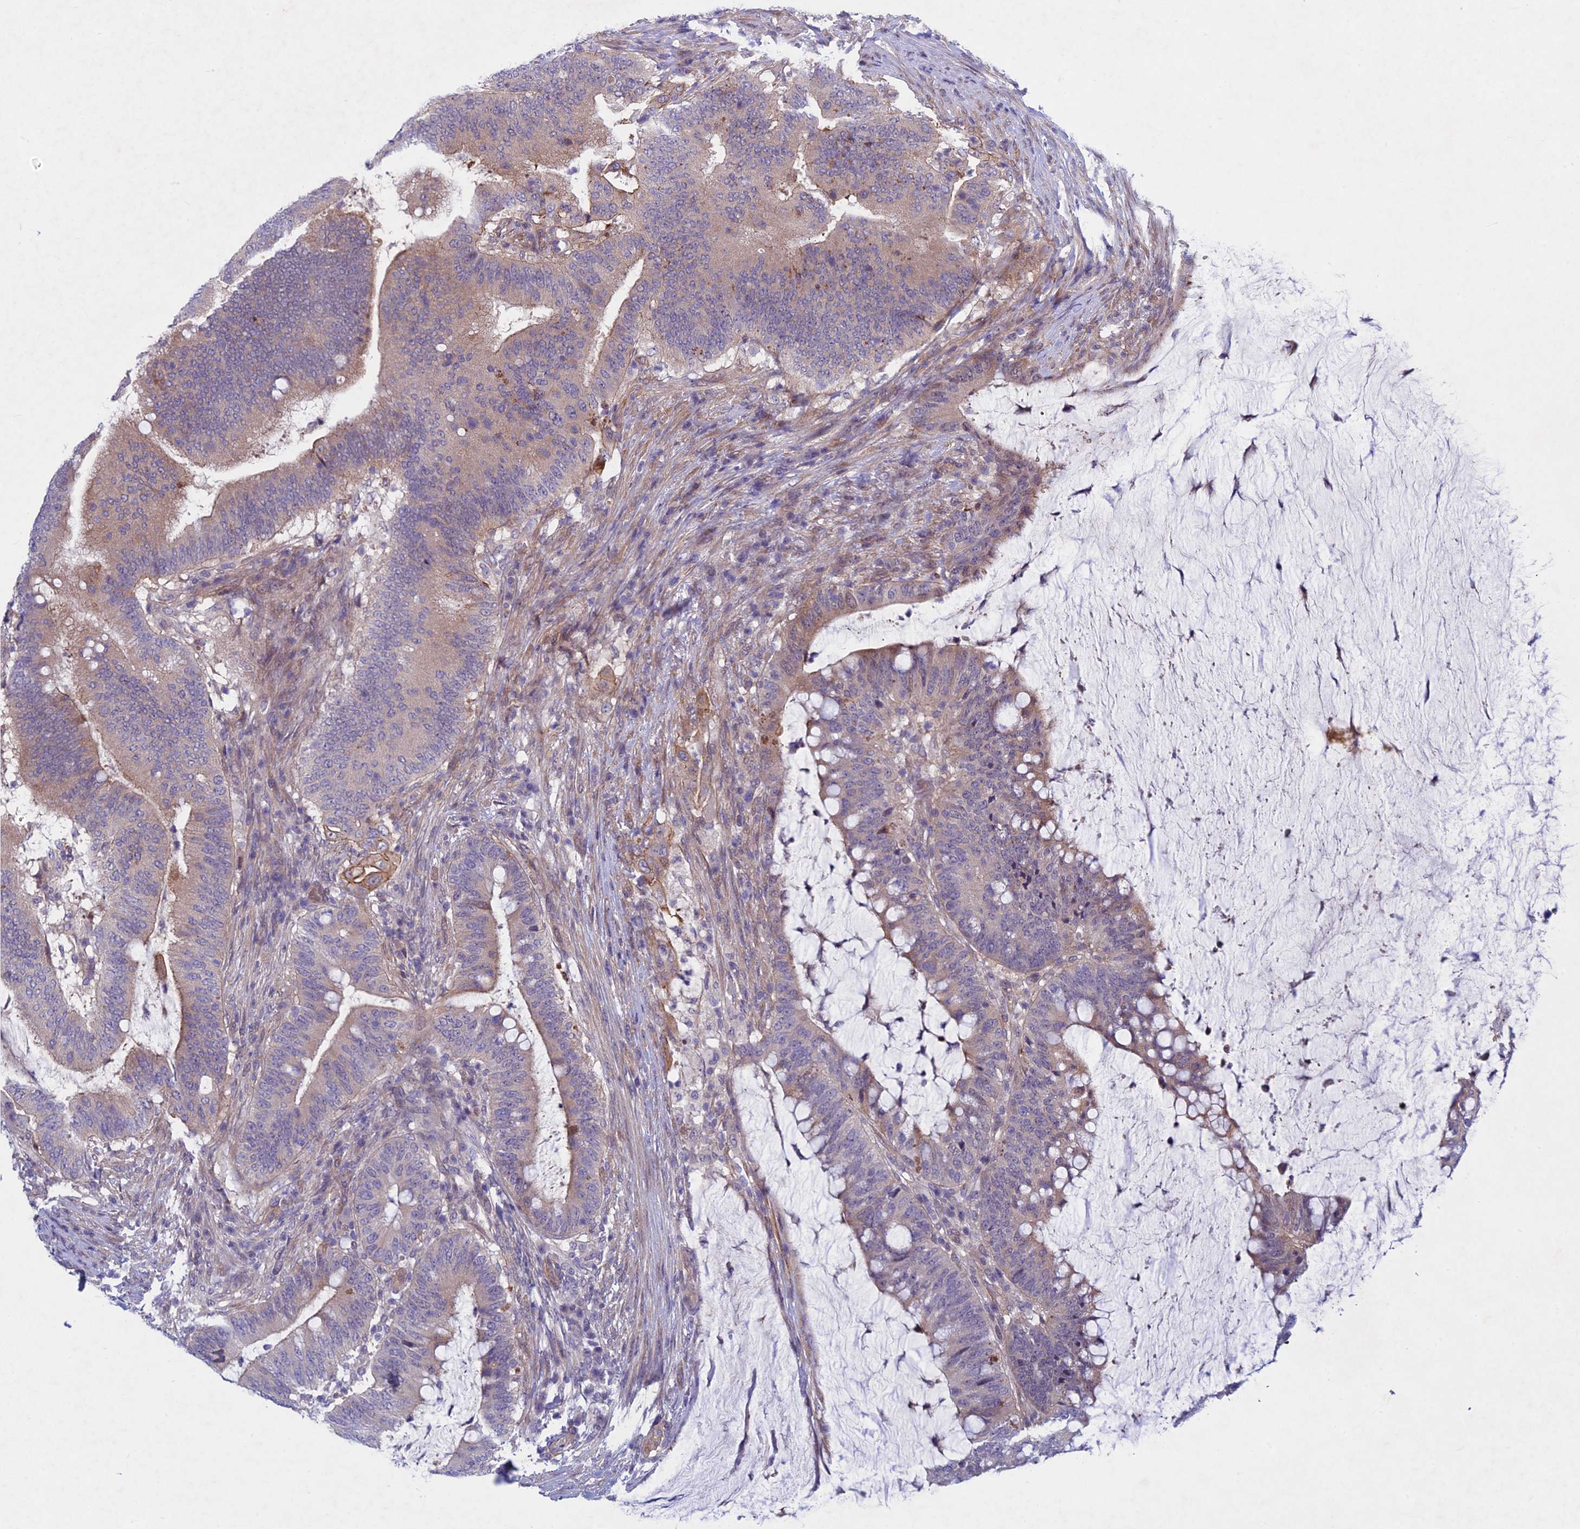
{"staining": {"intensity": "weak", "quantity": "25%-75%", "location": "cytoplasmic/membranous"}, "tissue": "colorectal cancer", "cell_type": "Tumor cells", "image_type": "cancer", "snomed": [{"axis": "morphology", "description": "Adenocarcinoma, NOS"}, {"axis": "topography", "description": "Colon"}], "caption": "There is low levels of weak cytoplasmic/membranous staining in tumor cells of adenocarcinoma (colorectal), as demonstrated by immunohistochemical staining (brown color).", "gene": "PTHLH", "patient": {"sex": "female", "age": 66}}